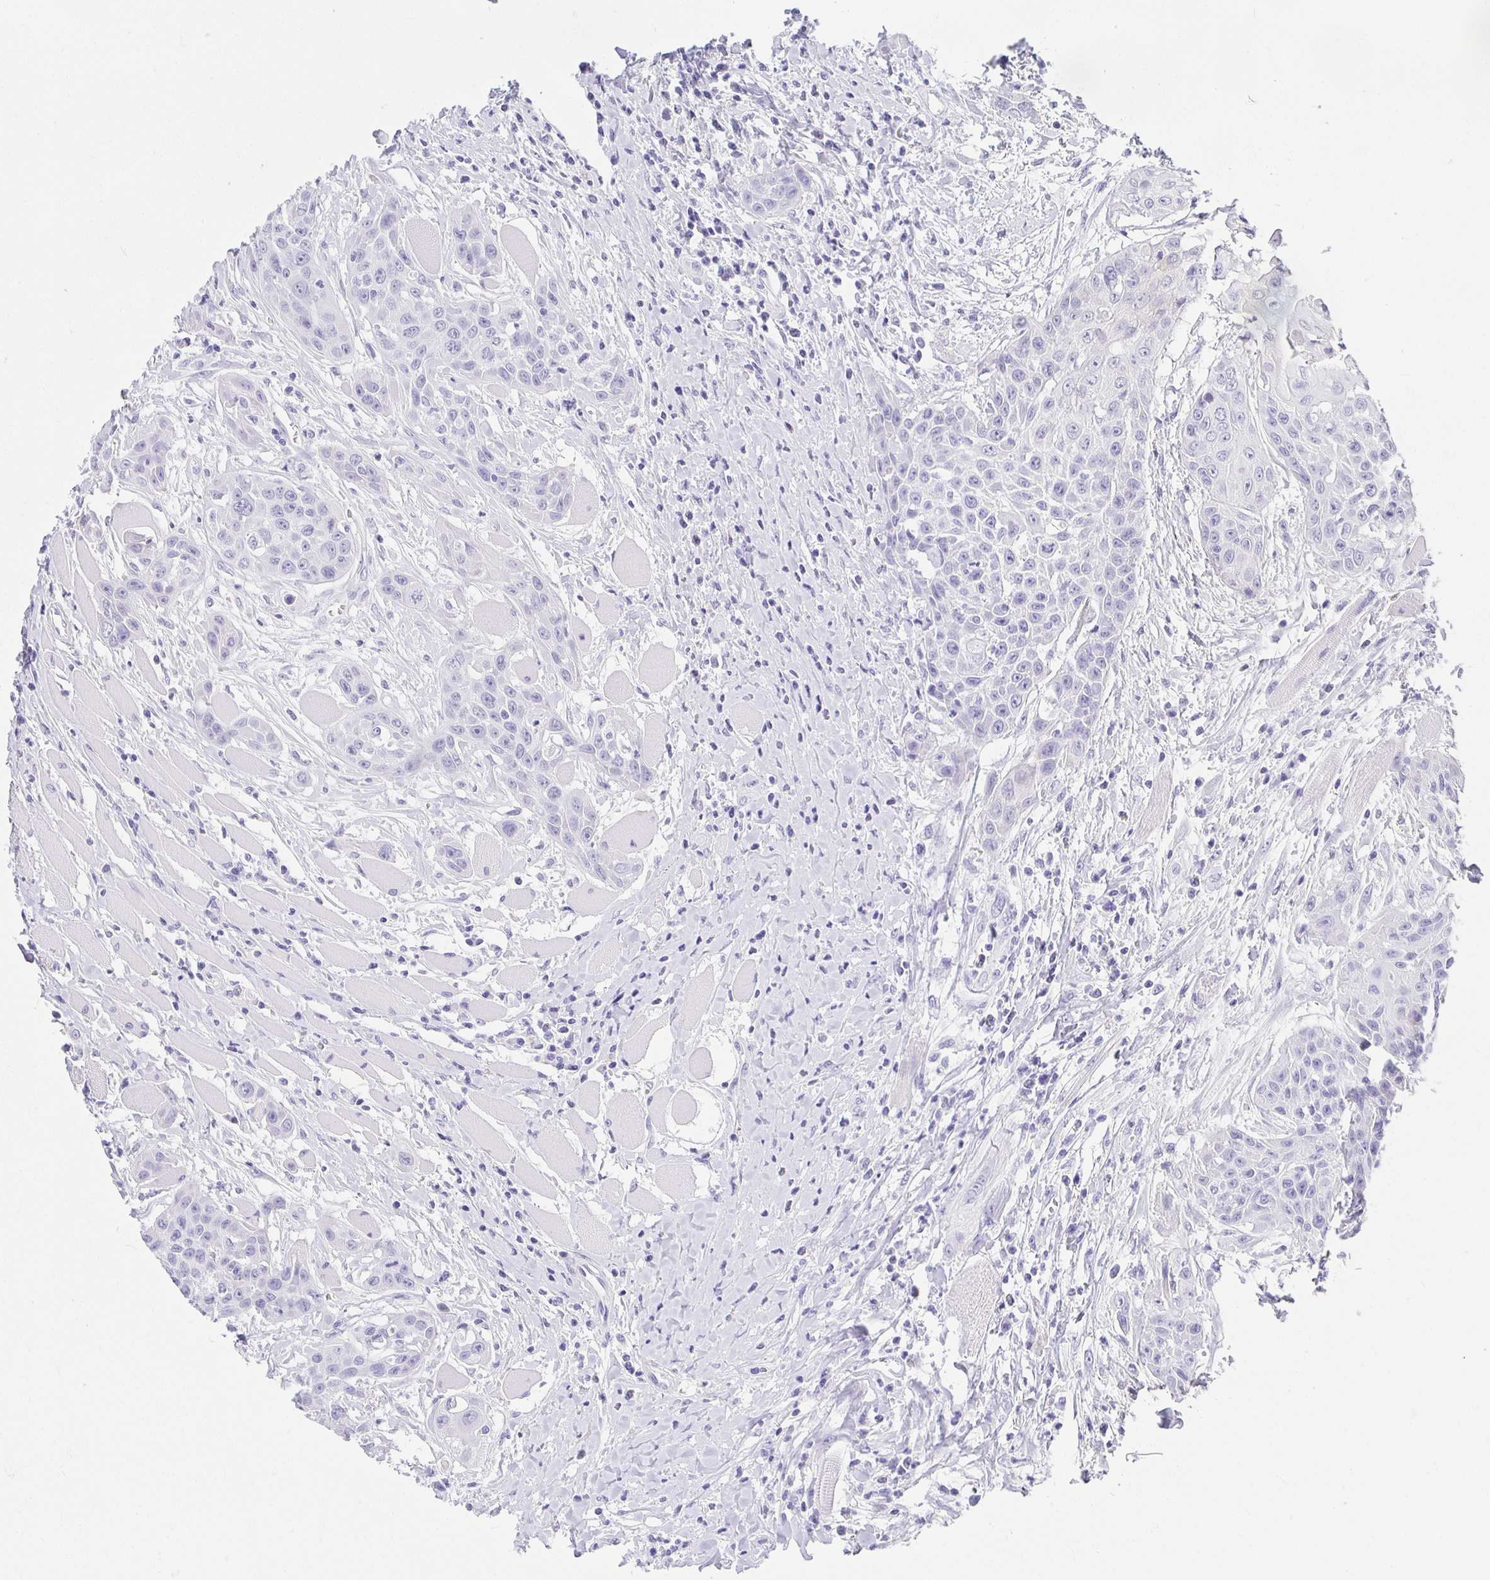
{"staining": {"intensity": "negative", "quantity": "none", "location": "none"}, "tissue": "head and neck cancer", "cell_type": "Tumor cells", "image_type": "cancer", "snomed": [{"axis": "morphology", "description": "Squamous cell carcinoma, NOS"}, {"axis": "topography", "description": "Head-Neck"}], "caption": "Tumor cells are negative for protein expression in human squamous cell carcinoma (head and neck).", "gene": "CHAT", "patient": {"sex": "female", "age": 73}}